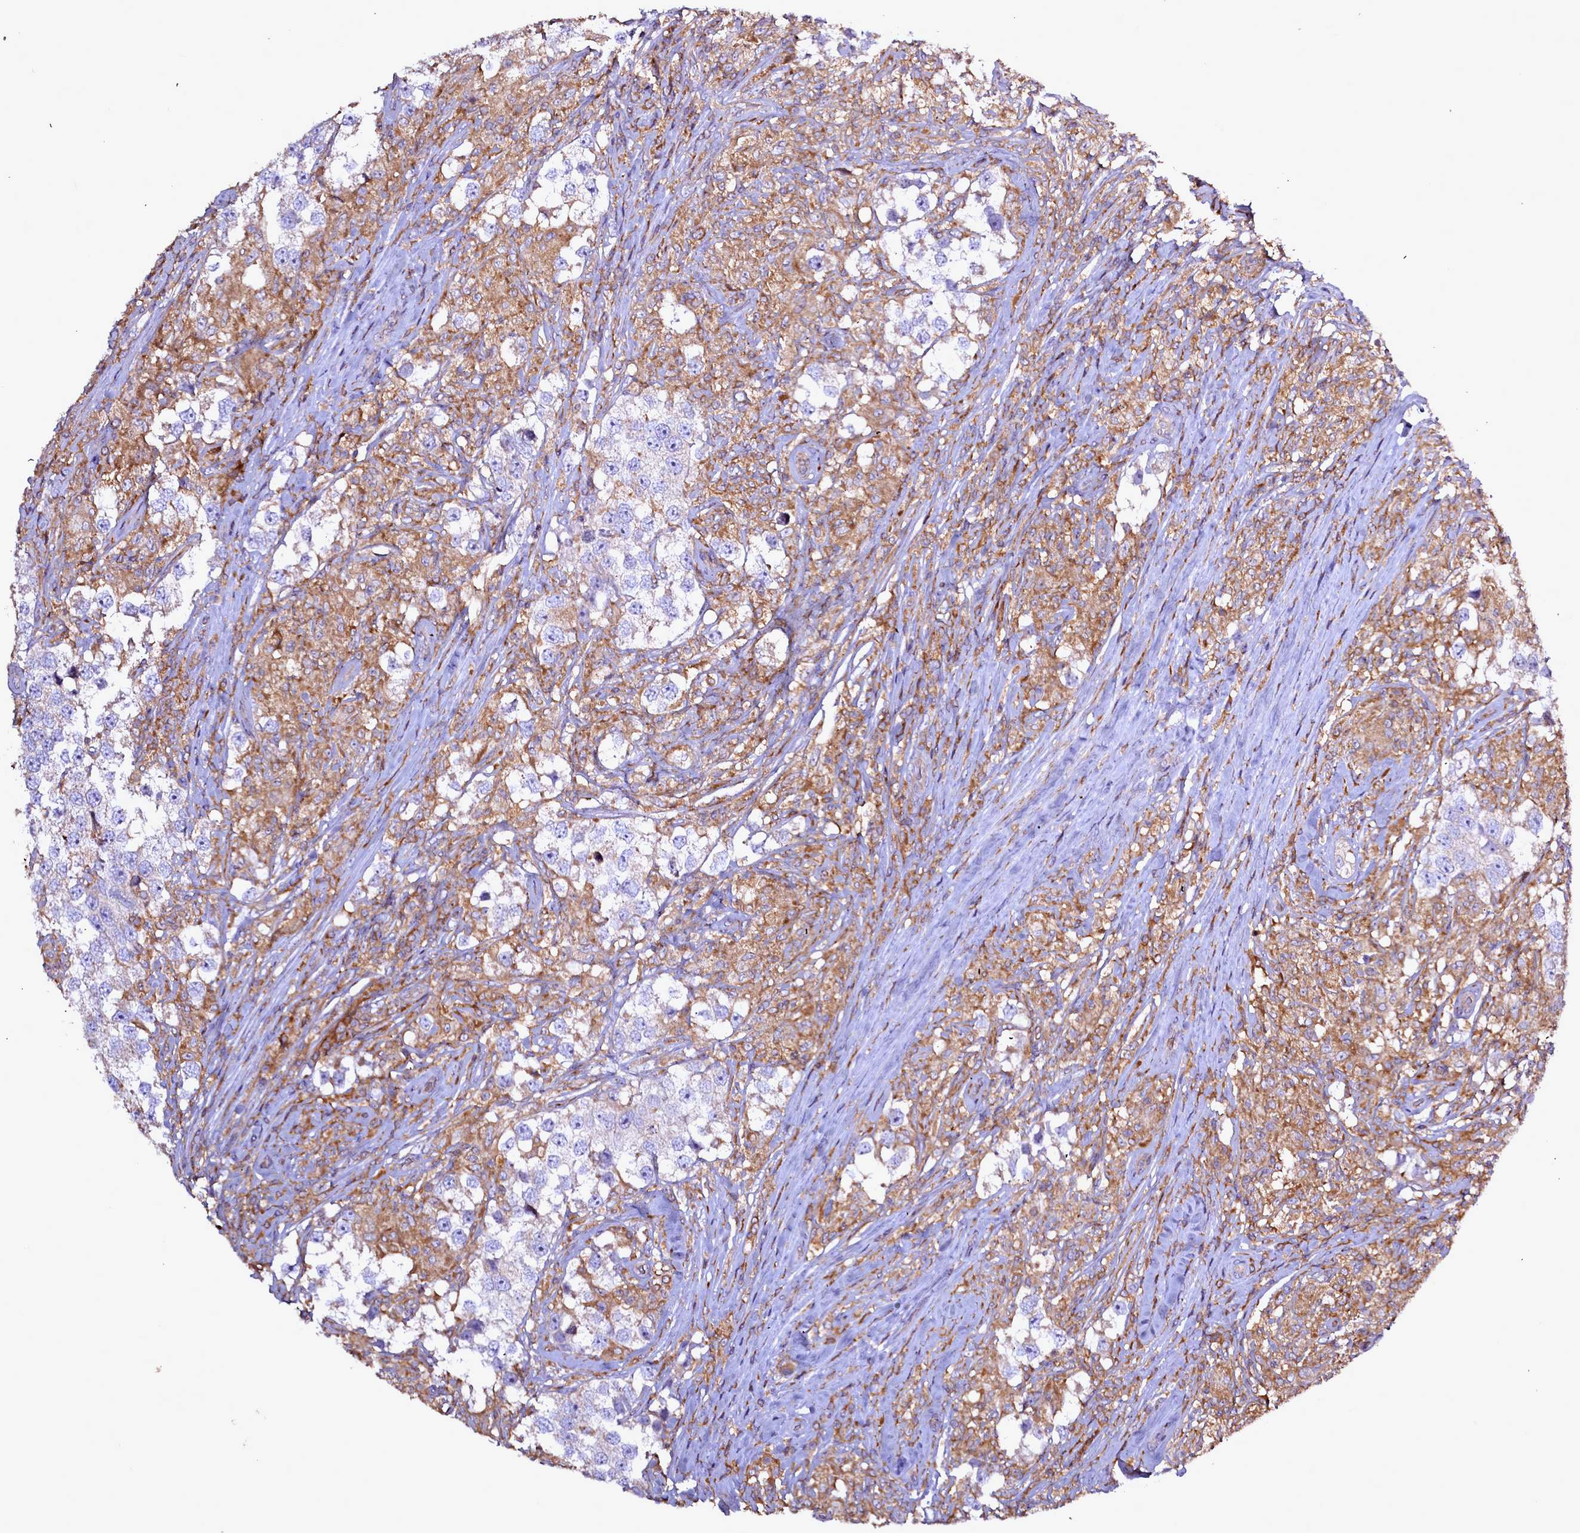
{"staining": {"intensity": "weak", "quantity": "<25%", "location": "cytoplasmic/membranous"}, "tissue": "testis cancer", "cell_type": "Tumor cells", "image_type": "cancer", "snomed": [{"axis": "morphology", "description": "Seminoma, NOS"}, {"axis": "topography", "description": "Testis"}], "caption": "A high-resolution micrograph shows immunohistochemistry (IHC) staining of seminoma (testis), which exhibits no significant staining in tumor cells. (IHC, brightfield microscopy, high magnification).", "gene": "NCKAP1L", "patient": {"sex": "male", "age": 46}}